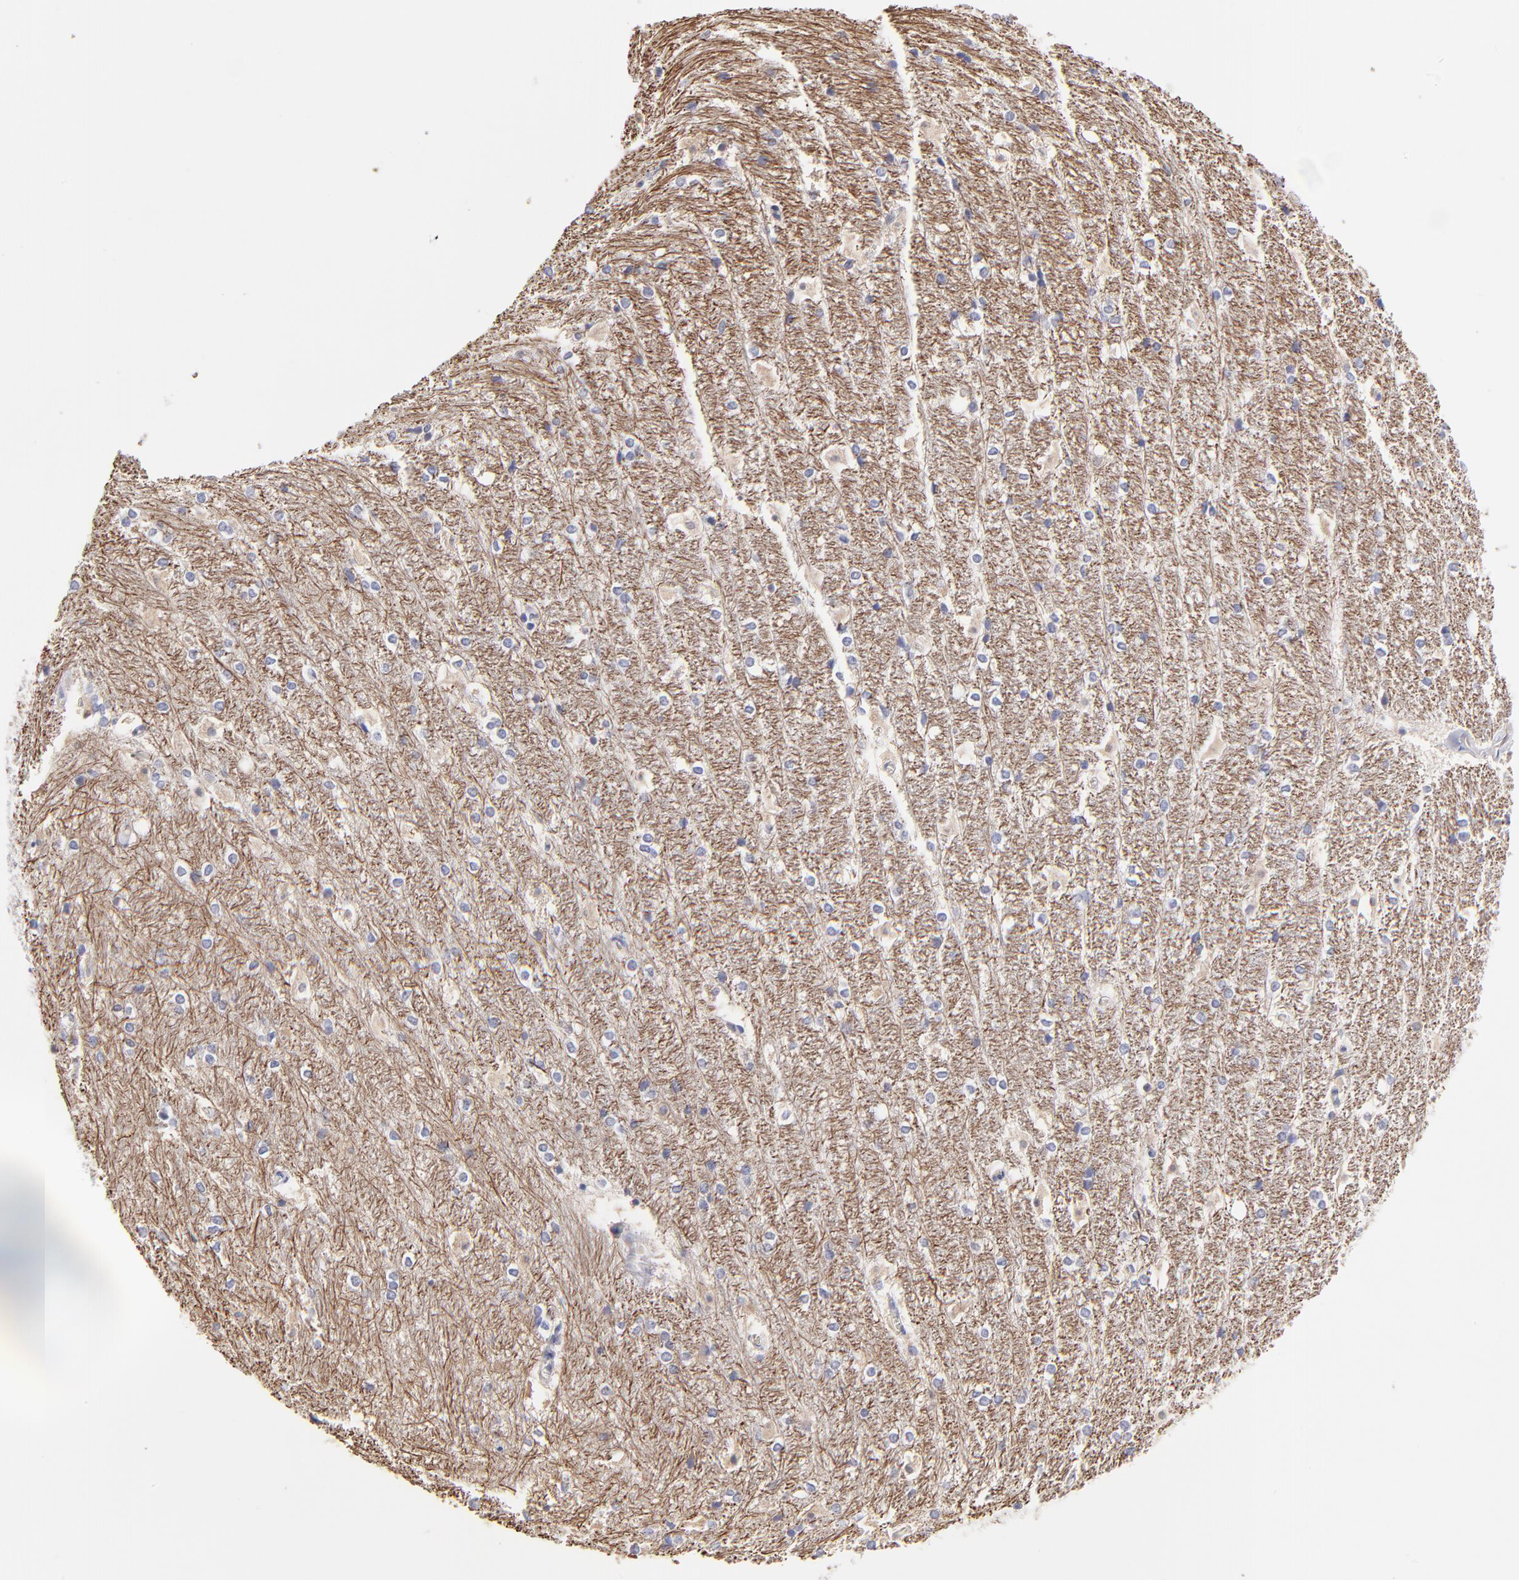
{"staining": {"intensity": "negative", "quantity": "none", "location": "none"}, "tissue": "hippocampus", "cell_type": "Glial cells", "image_type": "normal", "snomed": [{"axis": "morphology", "description": "Normal tissue, NOS"}, {"axis": "topography", "description": "Hippocampus"}], "caption": "The histopathology image reveals no significant staining in glial cells of hippocampus. (DAB IHC with hematoxylin counter stain).", "gene": "BTG2", "patient": {"sex": "female", "age": 19}}